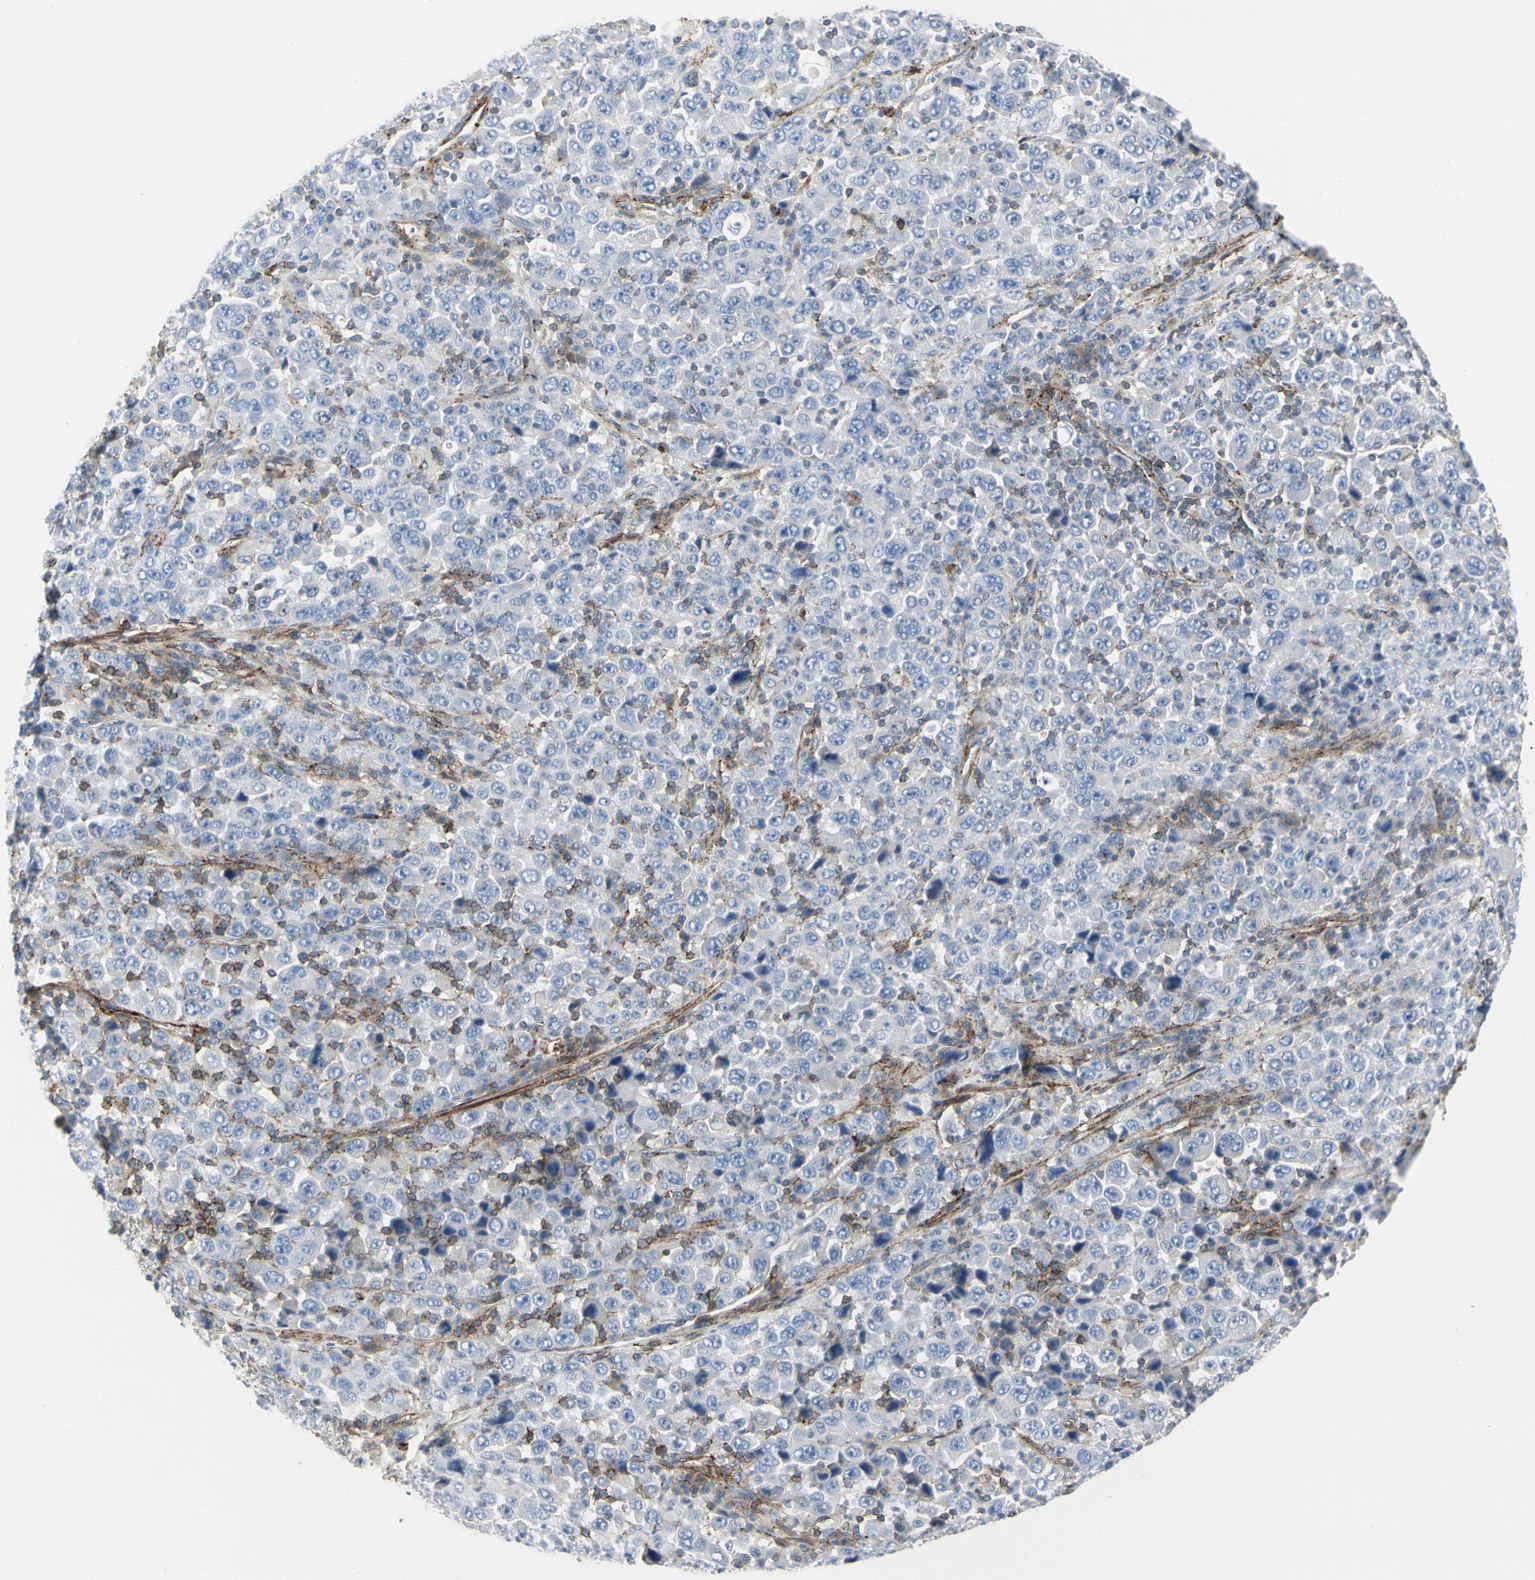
{"staining": {"intensity": "negative", "quantity": "none", "location": "none"}, "tissue": "stomach cancer", "cell_type": "Tumor cells", "image_type": "cancer", "snomed": [{"axis": "morphology", "description": "Normal tissue, NOS"}, {"axis": "morphology", "description": "Adenocarcinoma, NOS"}, {"axis": "topography", "description": "Stomach, upper"}, {"axis": "topography", "description": "Stomach"}], "caption": "Histopathology image shows no protein expression in tumor cells of adenocarcinoma (stomach) tissue.", "gene": "CLEC2B", "patient": {"sex": "male", "age": 59}}